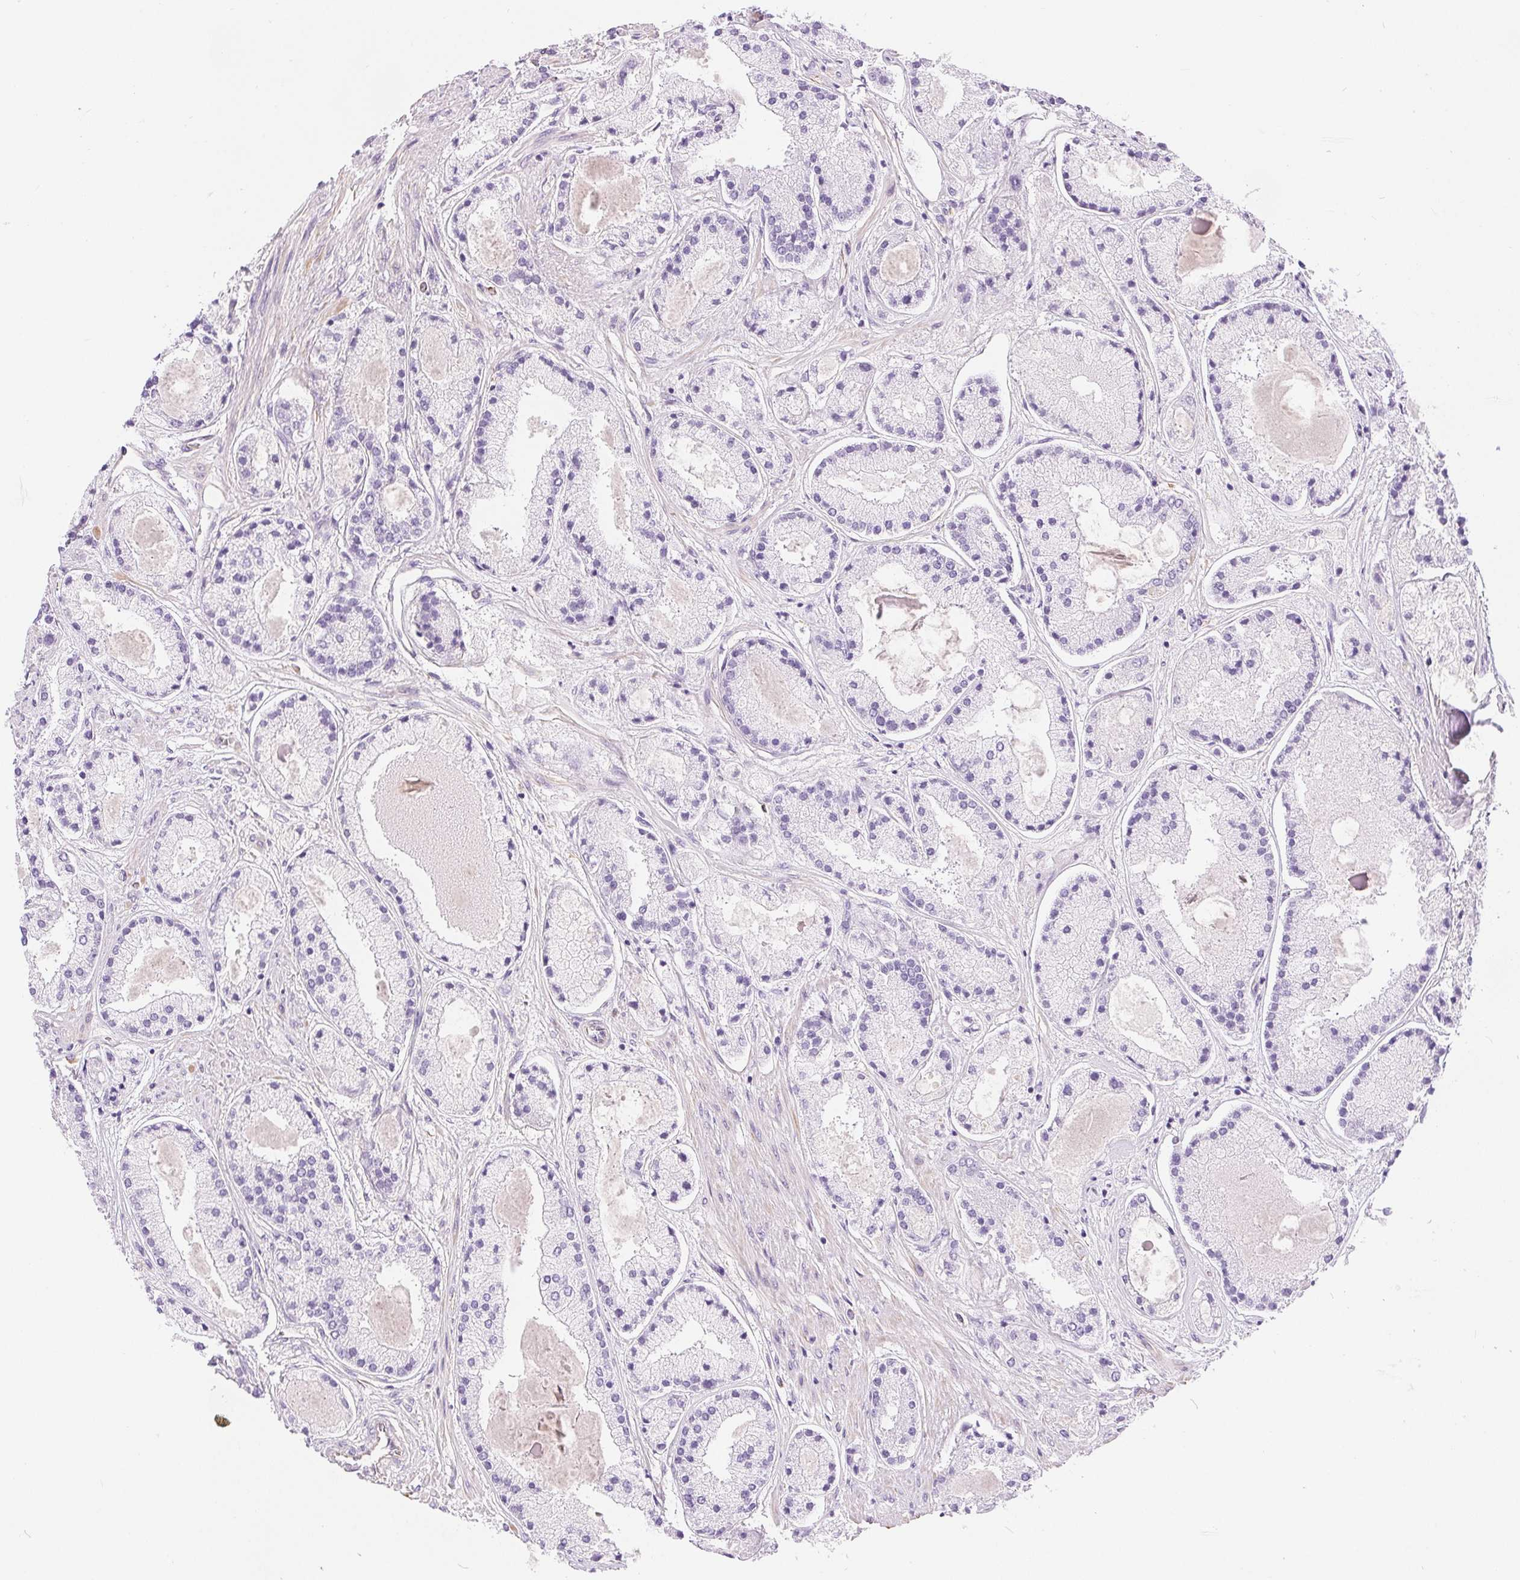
{"staining": {"intensity": "negative", "quantity": "none", "location": "none"}, "tissue": "prostate cancer", "cell_type": "Tumor cells", "image_type": "cancer", "snomed": [{"axis": "morphology", "description": "Adenocarcinoma, High grade"}, {"axis": "topography", "description": "Prostate"}], "caption": "A photomicrograph of human prostate adenocarcinoma (high-grade) is negative for staining in tumor cells. Brightfield microscopy of immunohistochemistry stained with DAB (brown) and hematoxylin (blue), captured at high magnification.", "gene": "GFAP", "patient": {"sex": "male", "age": 67}}